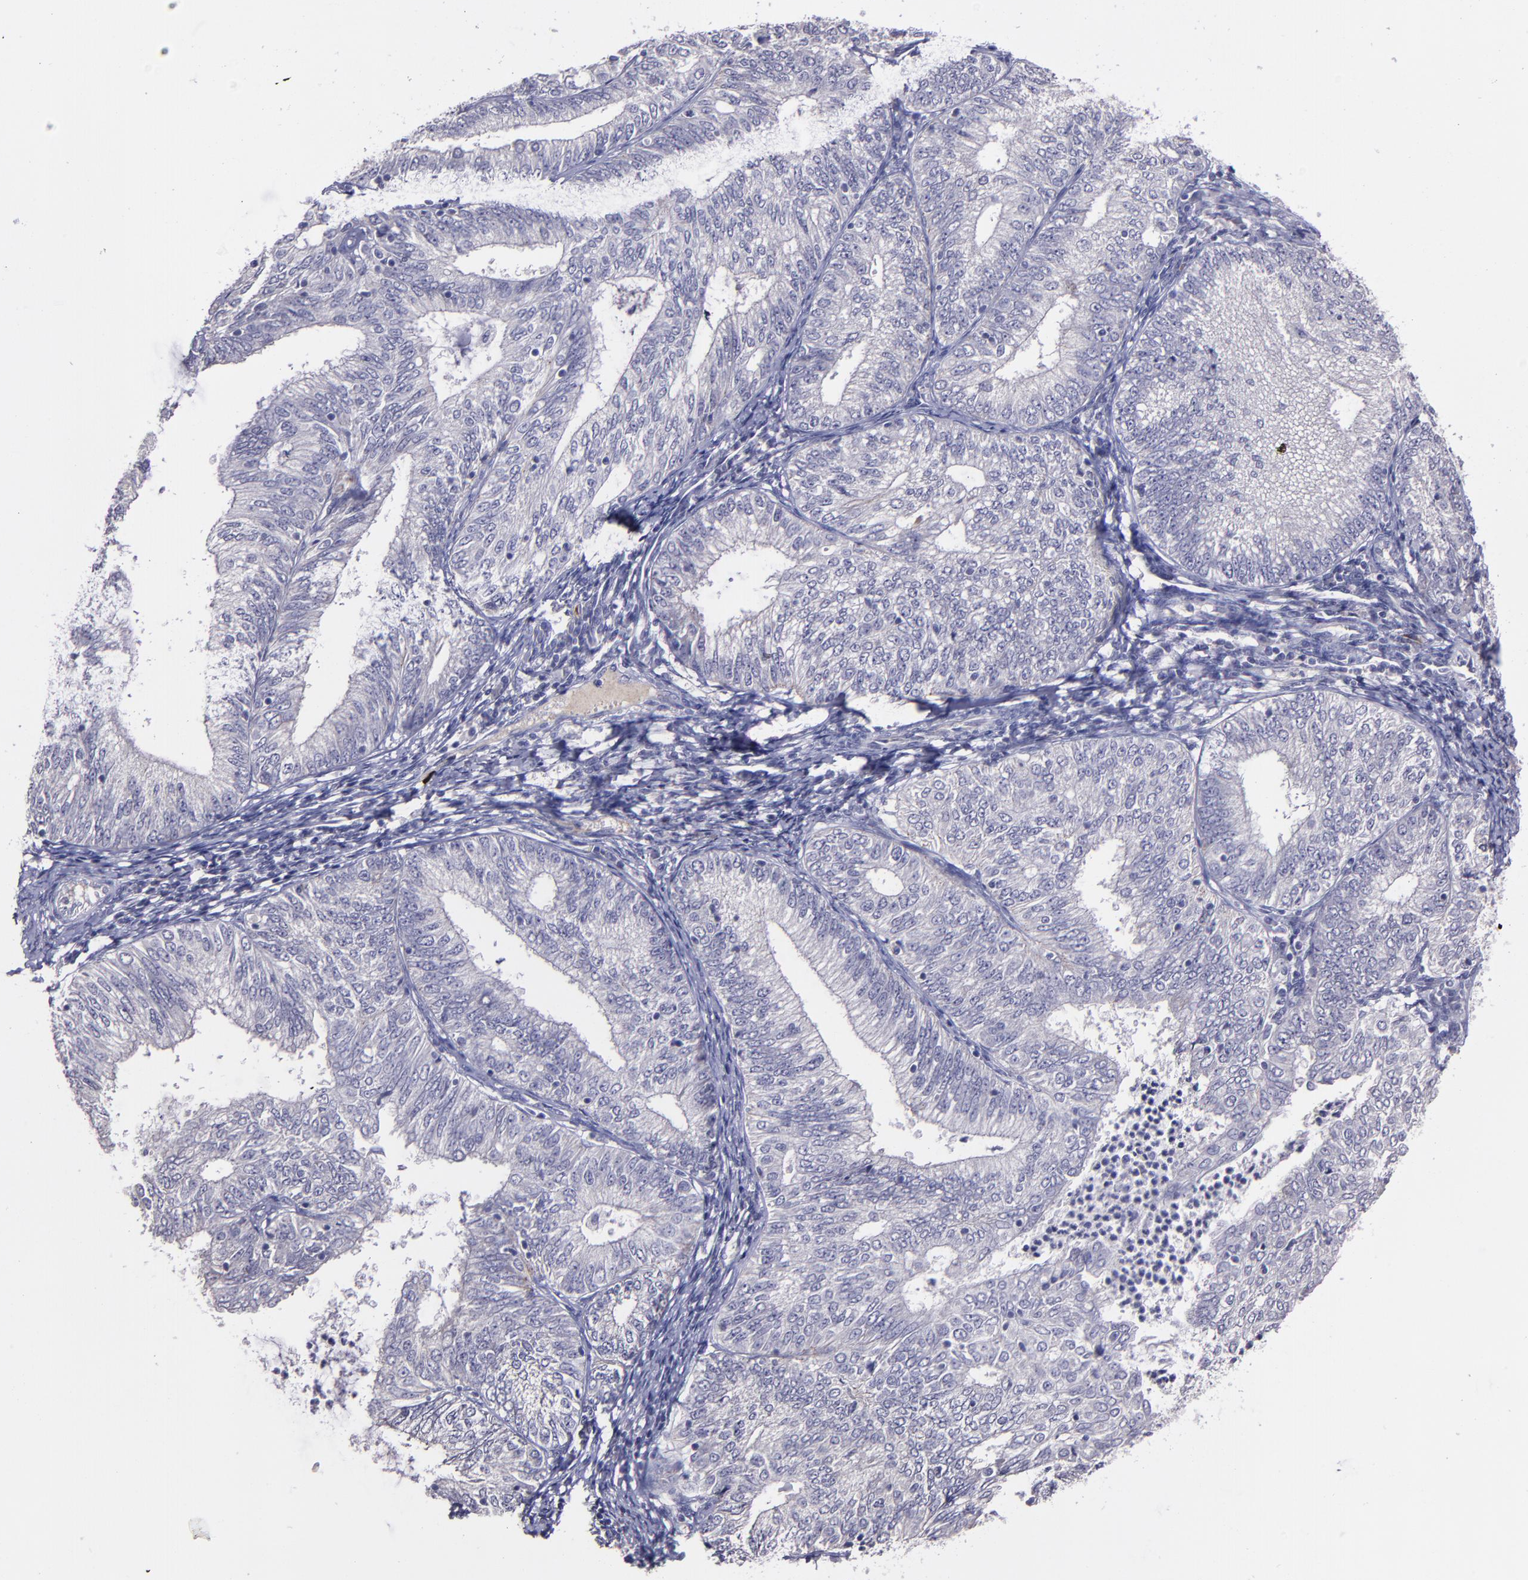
{"staining": {"intensity": "negative", "quantity": "none", "location": "none"}, "tissue": "endometrial cancer", "cell_type": "Tumor cells", "image_type": "cancer", "snomed": [{"axis": "morphology", "description": "Adenocarcinoma, NOS"}, {"axis": "topography", "description": "Endometrium"}], "caption": "Immunohistochemistry of endometrial adenocarcinoma shows no expression in tumor cells. The staining is performed using DAB brown chromogen with nuclei counter-stained in using hematoxylin.", "gene": "MASP1", "patient": {"sex": "female", "age": 69}}